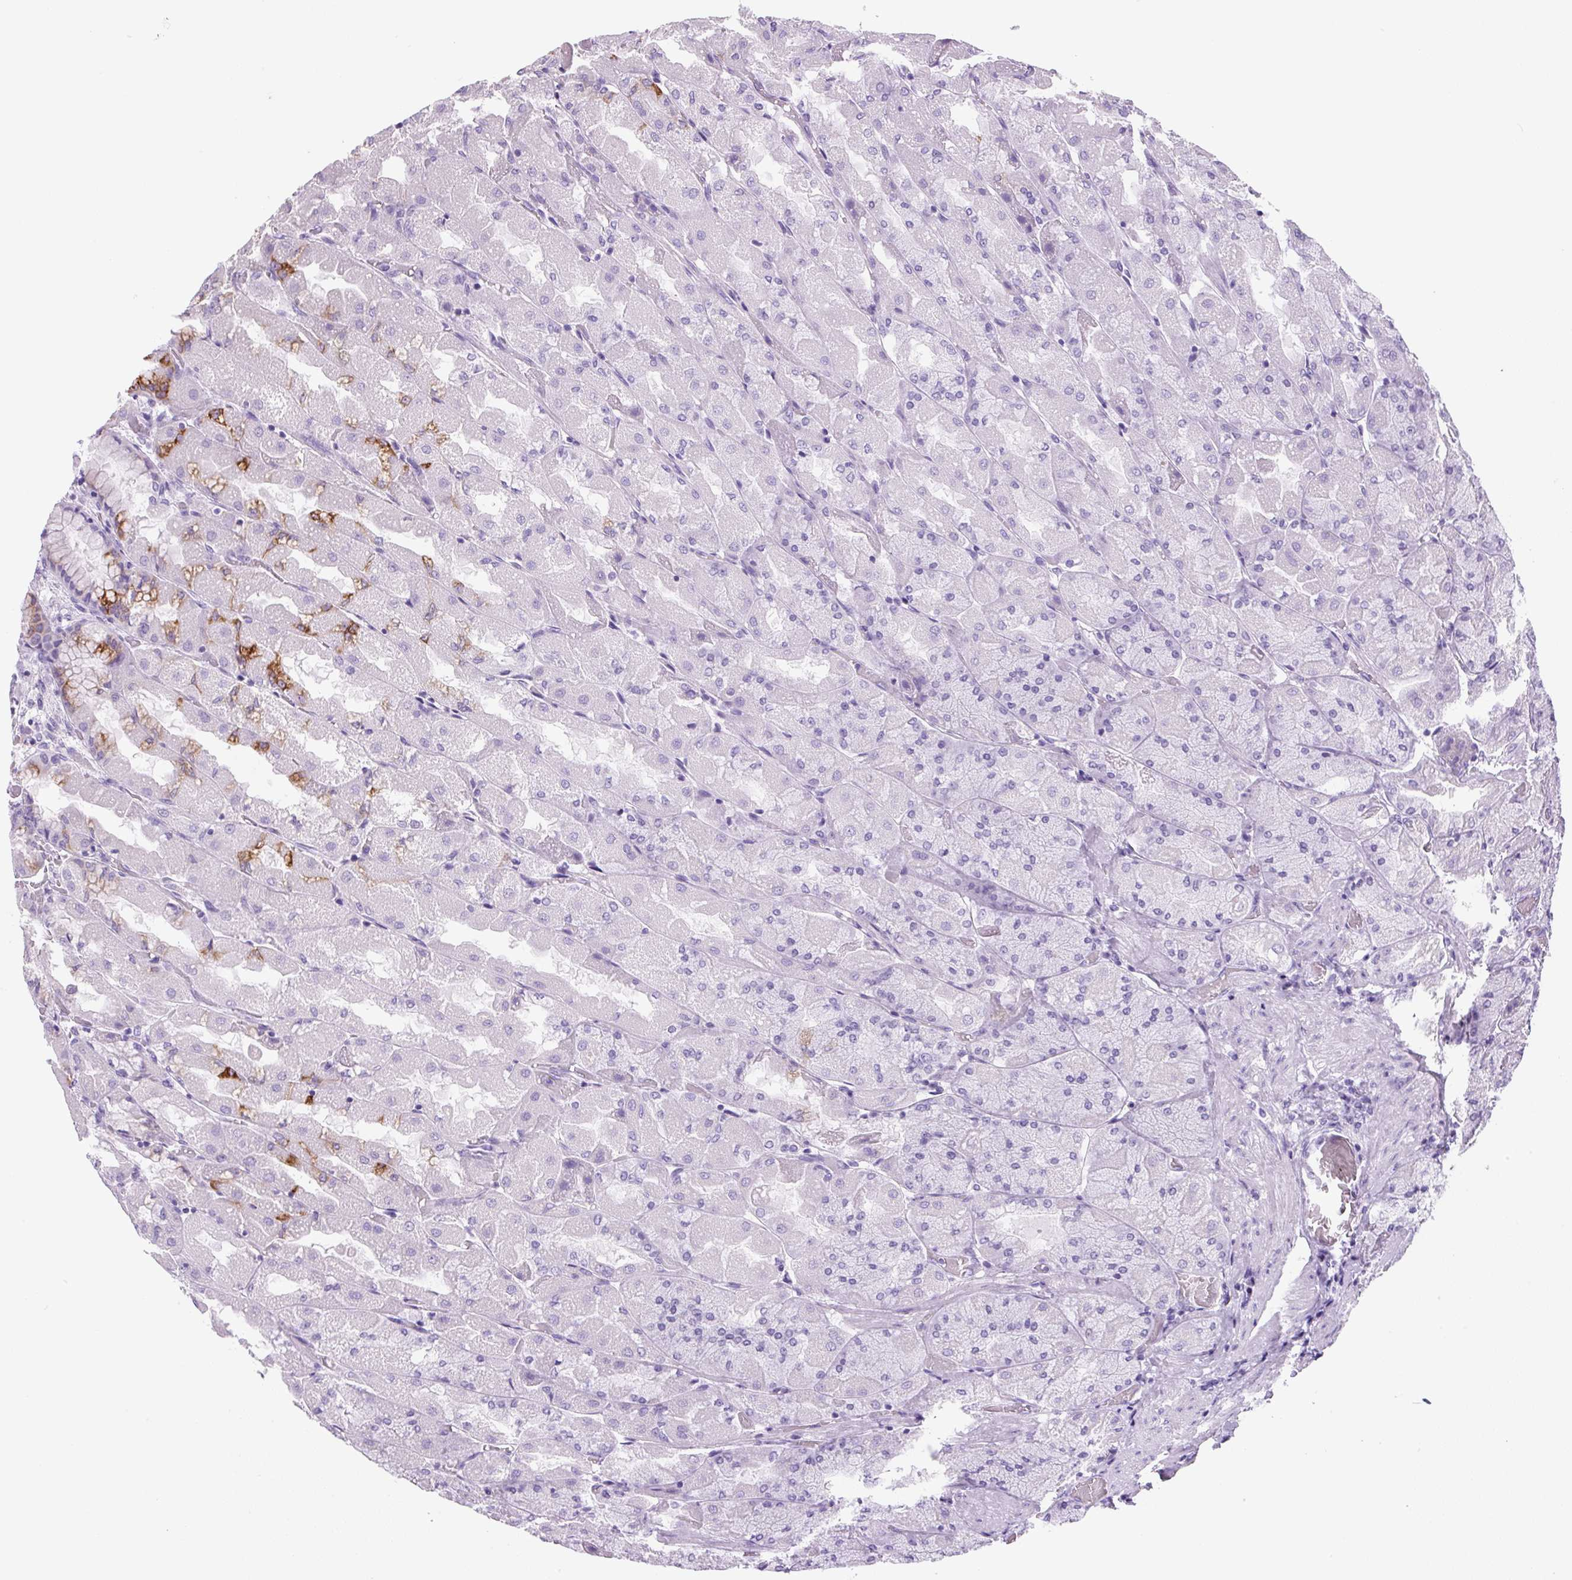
{"staining": {"intensity": "strong", "quantity": "<25%", "location": "cytoplasmic/membranous"}, "tissue": "stomach", "cell_type": "Glandular cells", "image_type": "normal", "snomed": [{"axis": "morphology", "description": "Normal tissue, NOS"}, {"axis": "topography", "description": "Stomach"}], "caption": "Immunohistochemical staining of normal stomach exhibits medium levels of strong cytoplasmic/membranous staining in about <25% of glandular cells.", "gene": "PRRT1", "patient": {"sex": "female", "age": 61}}